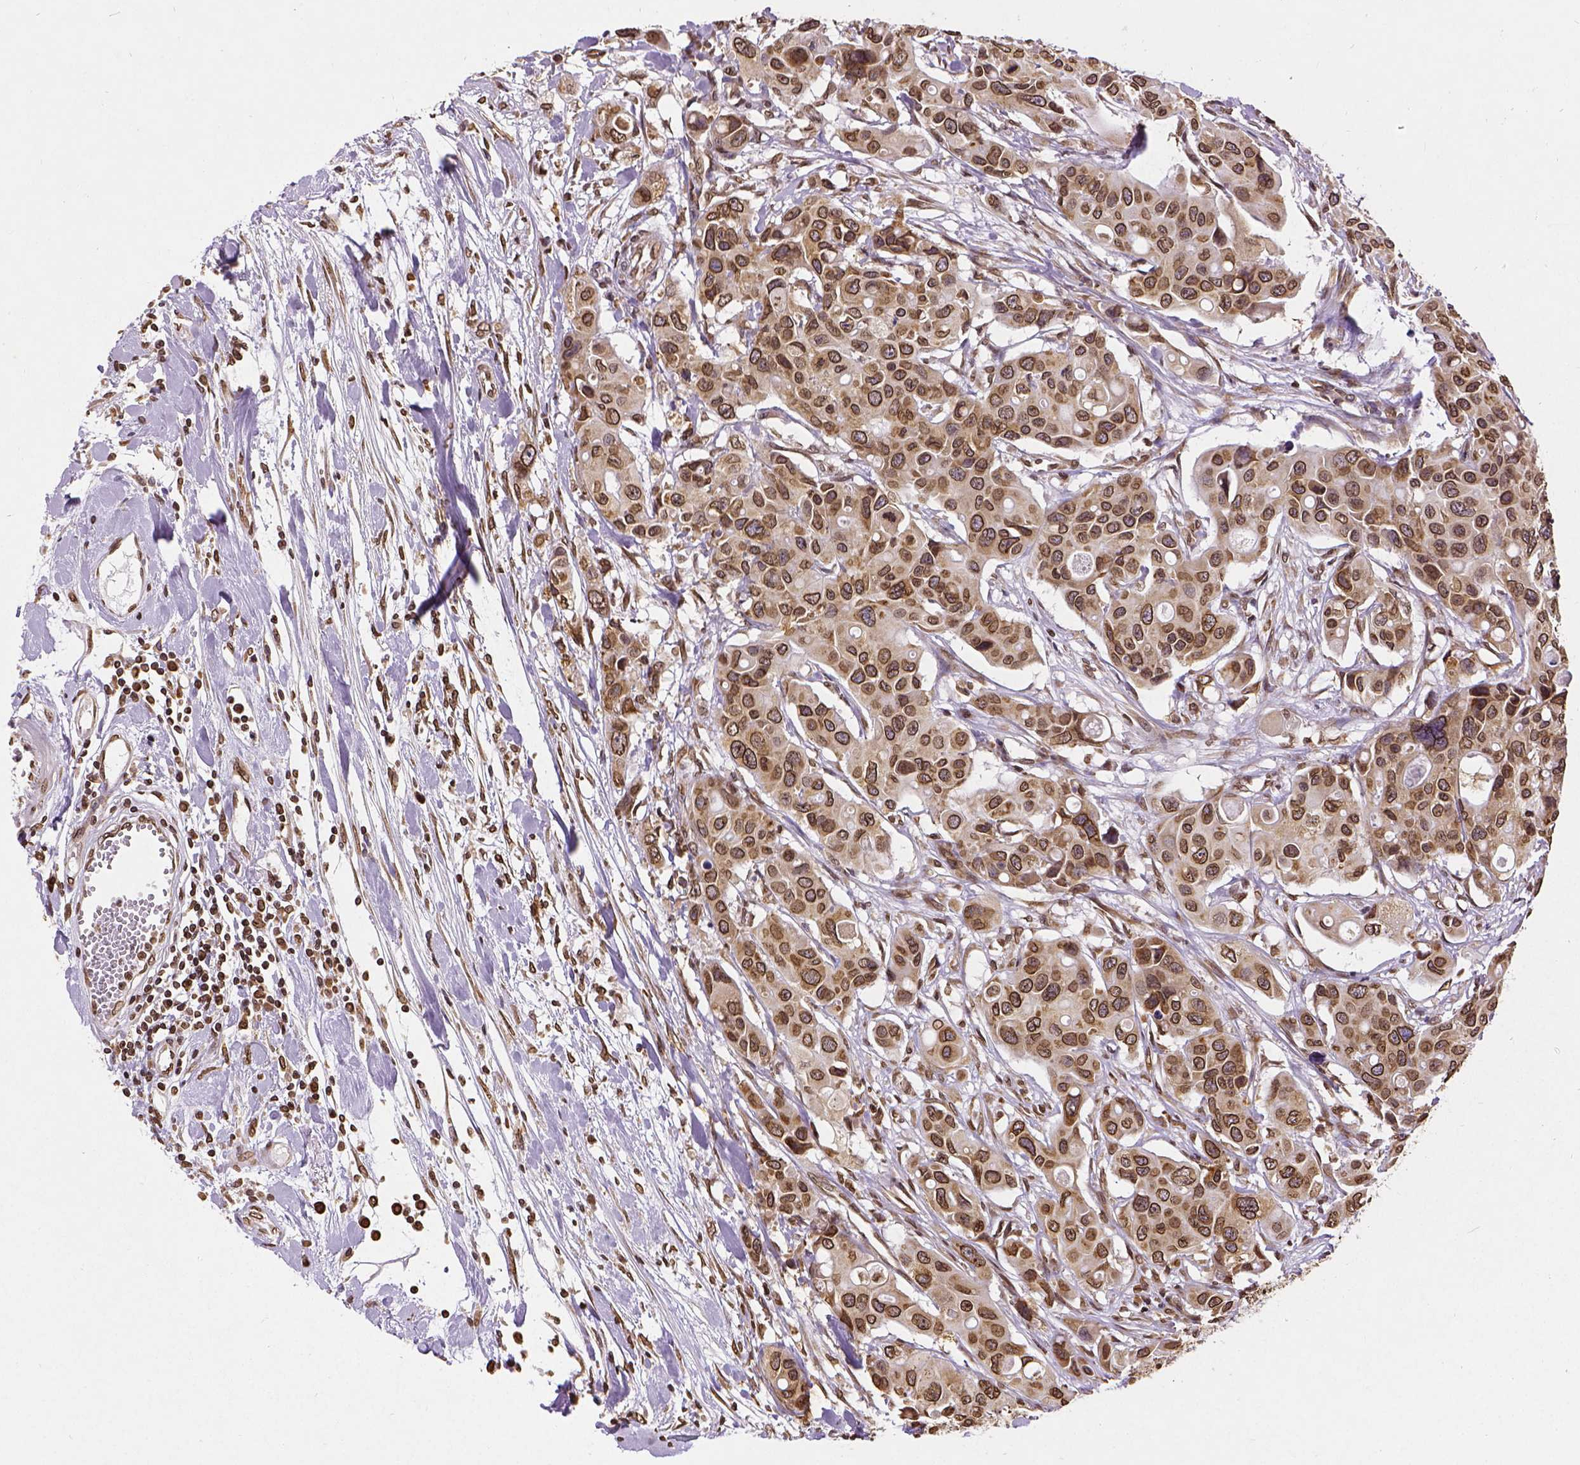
{"staining": {"intensity": "moderate", "quantity": ">75%", "location": "cytoplasmic/membranous,nuclear"}, "tissue": "colorectal cancer", "cell_type": "Tumor cells", "image_type": "cancer", "snomed": [{"axis": "morphology", "description": "Adenocarcinoma, NOS"}, {"axis": "topography", "description": "Colon"}], "caption": "Human colorectal adenocarcinoma stained for a protein (brown) demonstrates moderate cytoplasmic/membranous and nuclear positive positivity in approximately >75% of tumor cells.", "gene": "MTDH", "patient": {"sex": "male", "age": 77}}